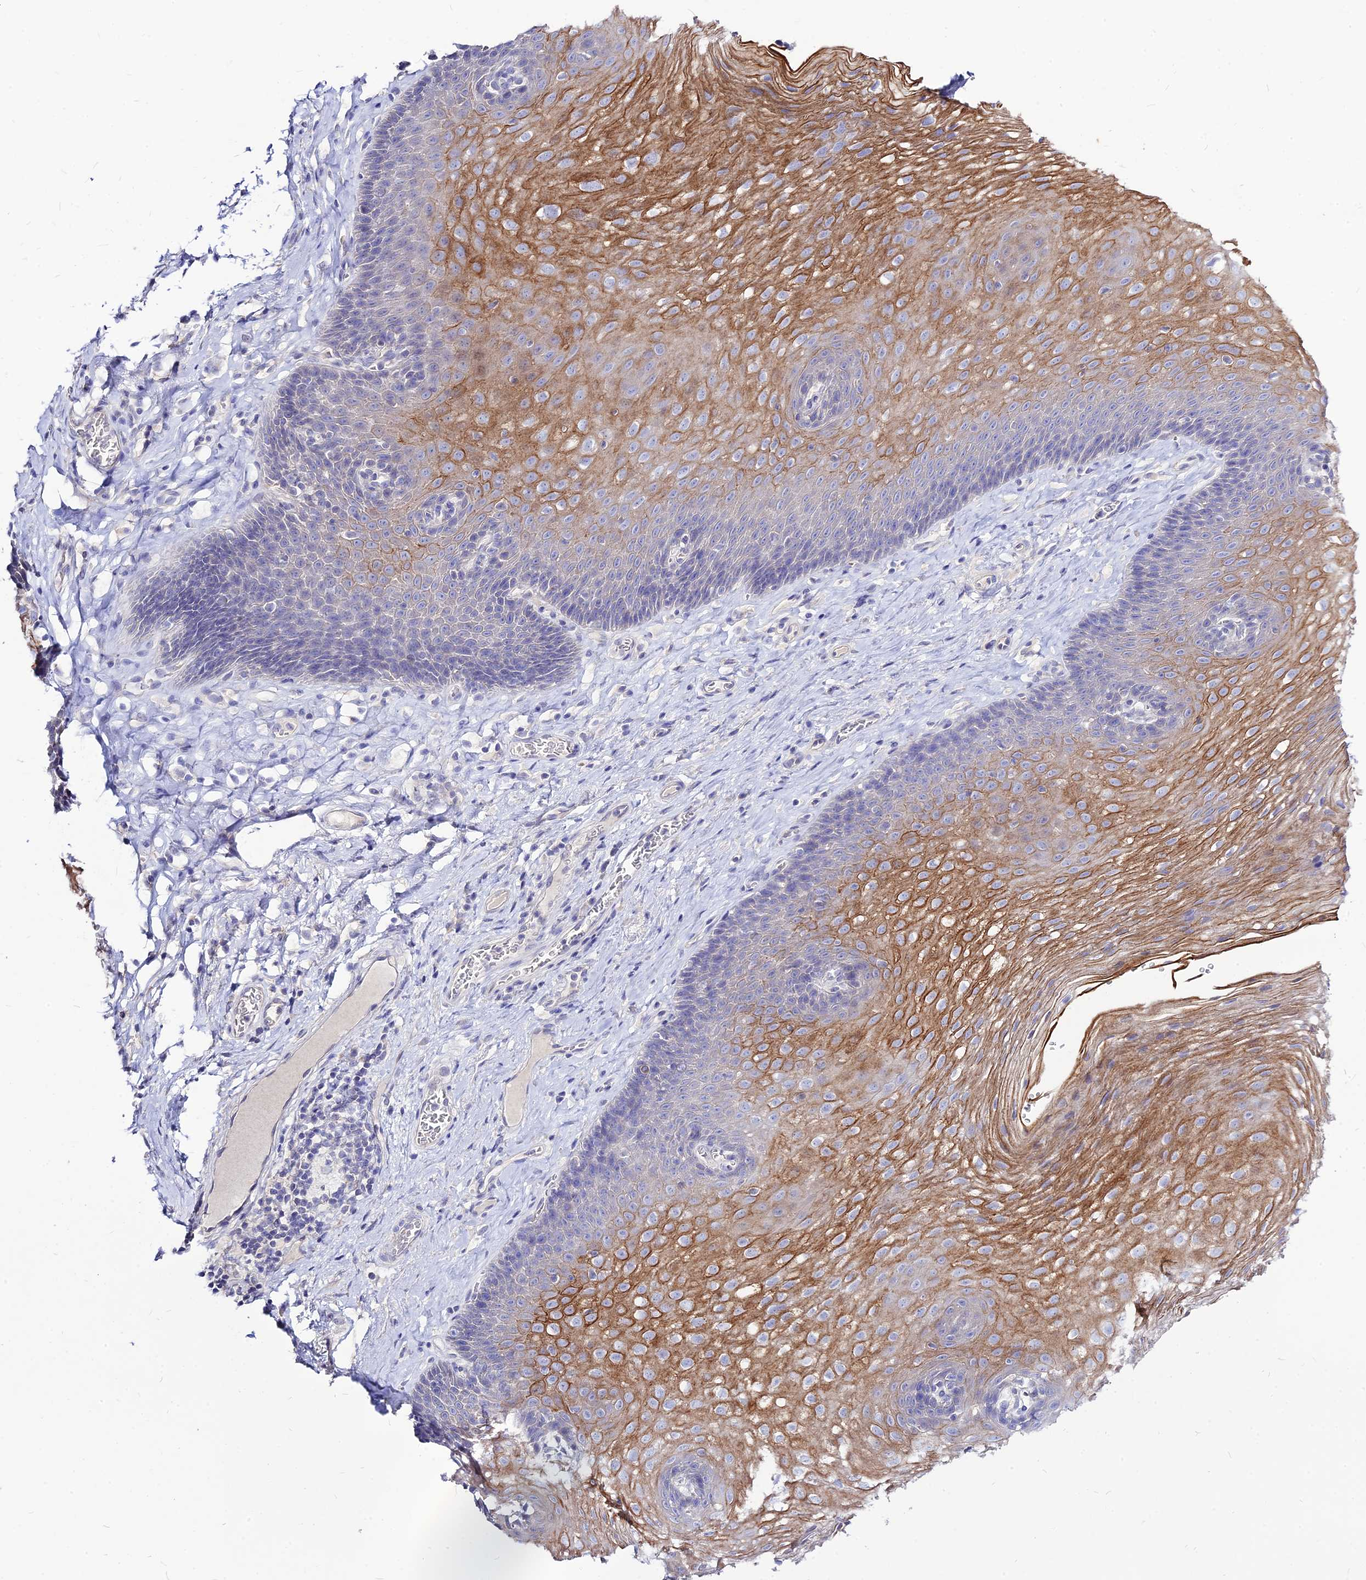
{"staining": {"intensity": "moderate", "quantity": "25%-75%", "location": "cytoplasmic/membranous"}, "tissue": "esophagus", "cell_type": "Squamous epithelial cells", "image_type": "normal", "snomed": [{"axis": "morphology", "description": "Normal tissue, NOS"}, {"axis": "topography", "description": "Esophagus"}], "caption": "Moderate cytoplasmic/membranous staining for a protein is seen in approximately 25%-75% of squamous epithelial cells of benign esophagus using IHC.", "gene": "CZIB", "patient": {"sex": "male", "age": 60}}